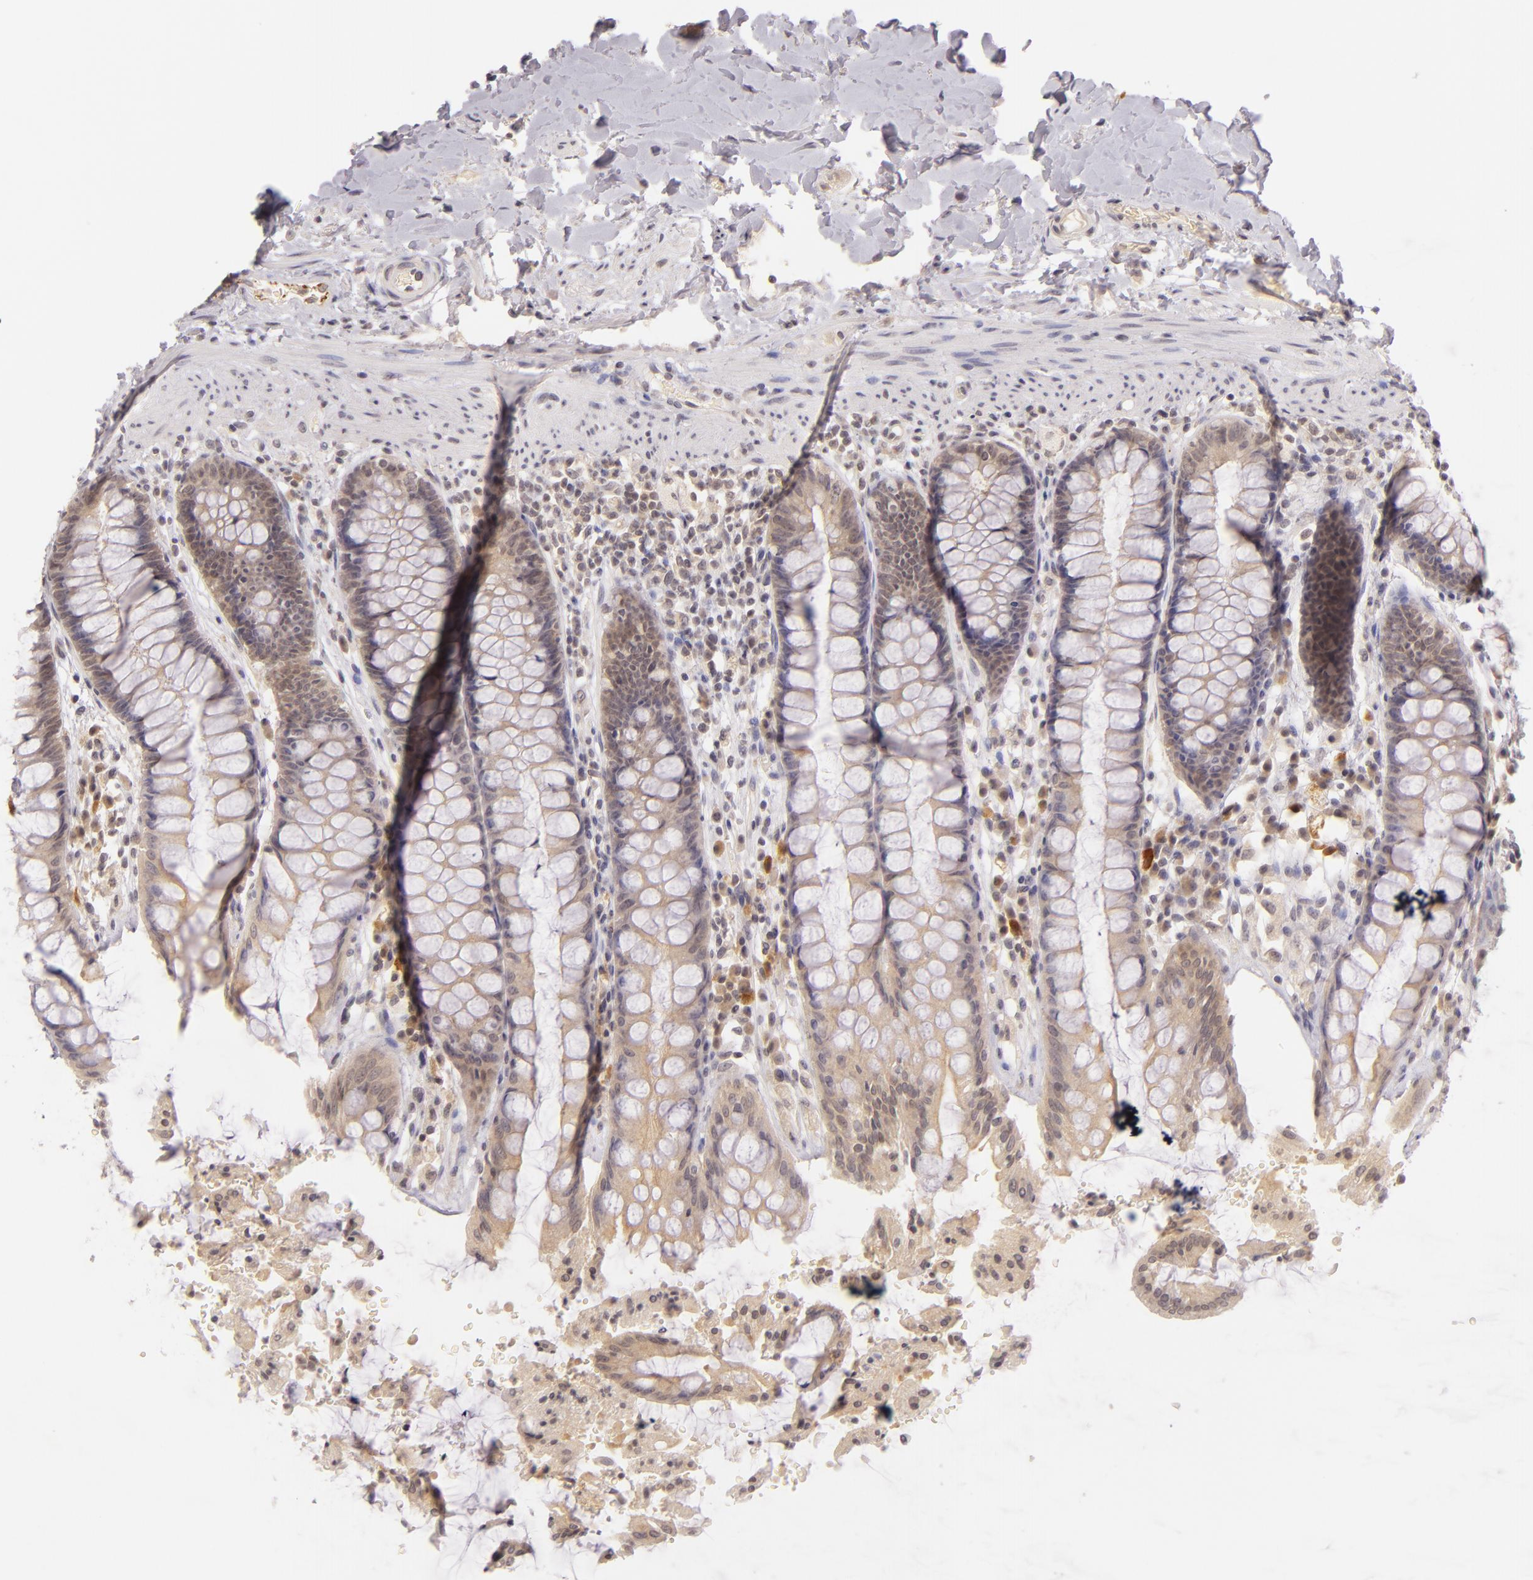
{"staining": {"intensity": "weak", "quantity": "25%-75%", "location": "cytoplasmic/membranous"}, "tissue": "rectum", "cell_type": "Glandular cells", "image_type": "normal", "snomed": [{"axis": "morphology", "description": "Normal tissue, NOS"}, {"axis": "topography", "description": "Rectum"}], "caption": "Immunohistochemistry (IHC) image of unremarkable rectum: rectum stained using immunohistochemistry shows low levels of weak protein expression localized specifically in the cytoplasmic/membranous of glandular cells, appearing as a cytoplasmic/membranous brown color.", "gene": "CASP8", "patient": {"sex": "female", "age": 46}}